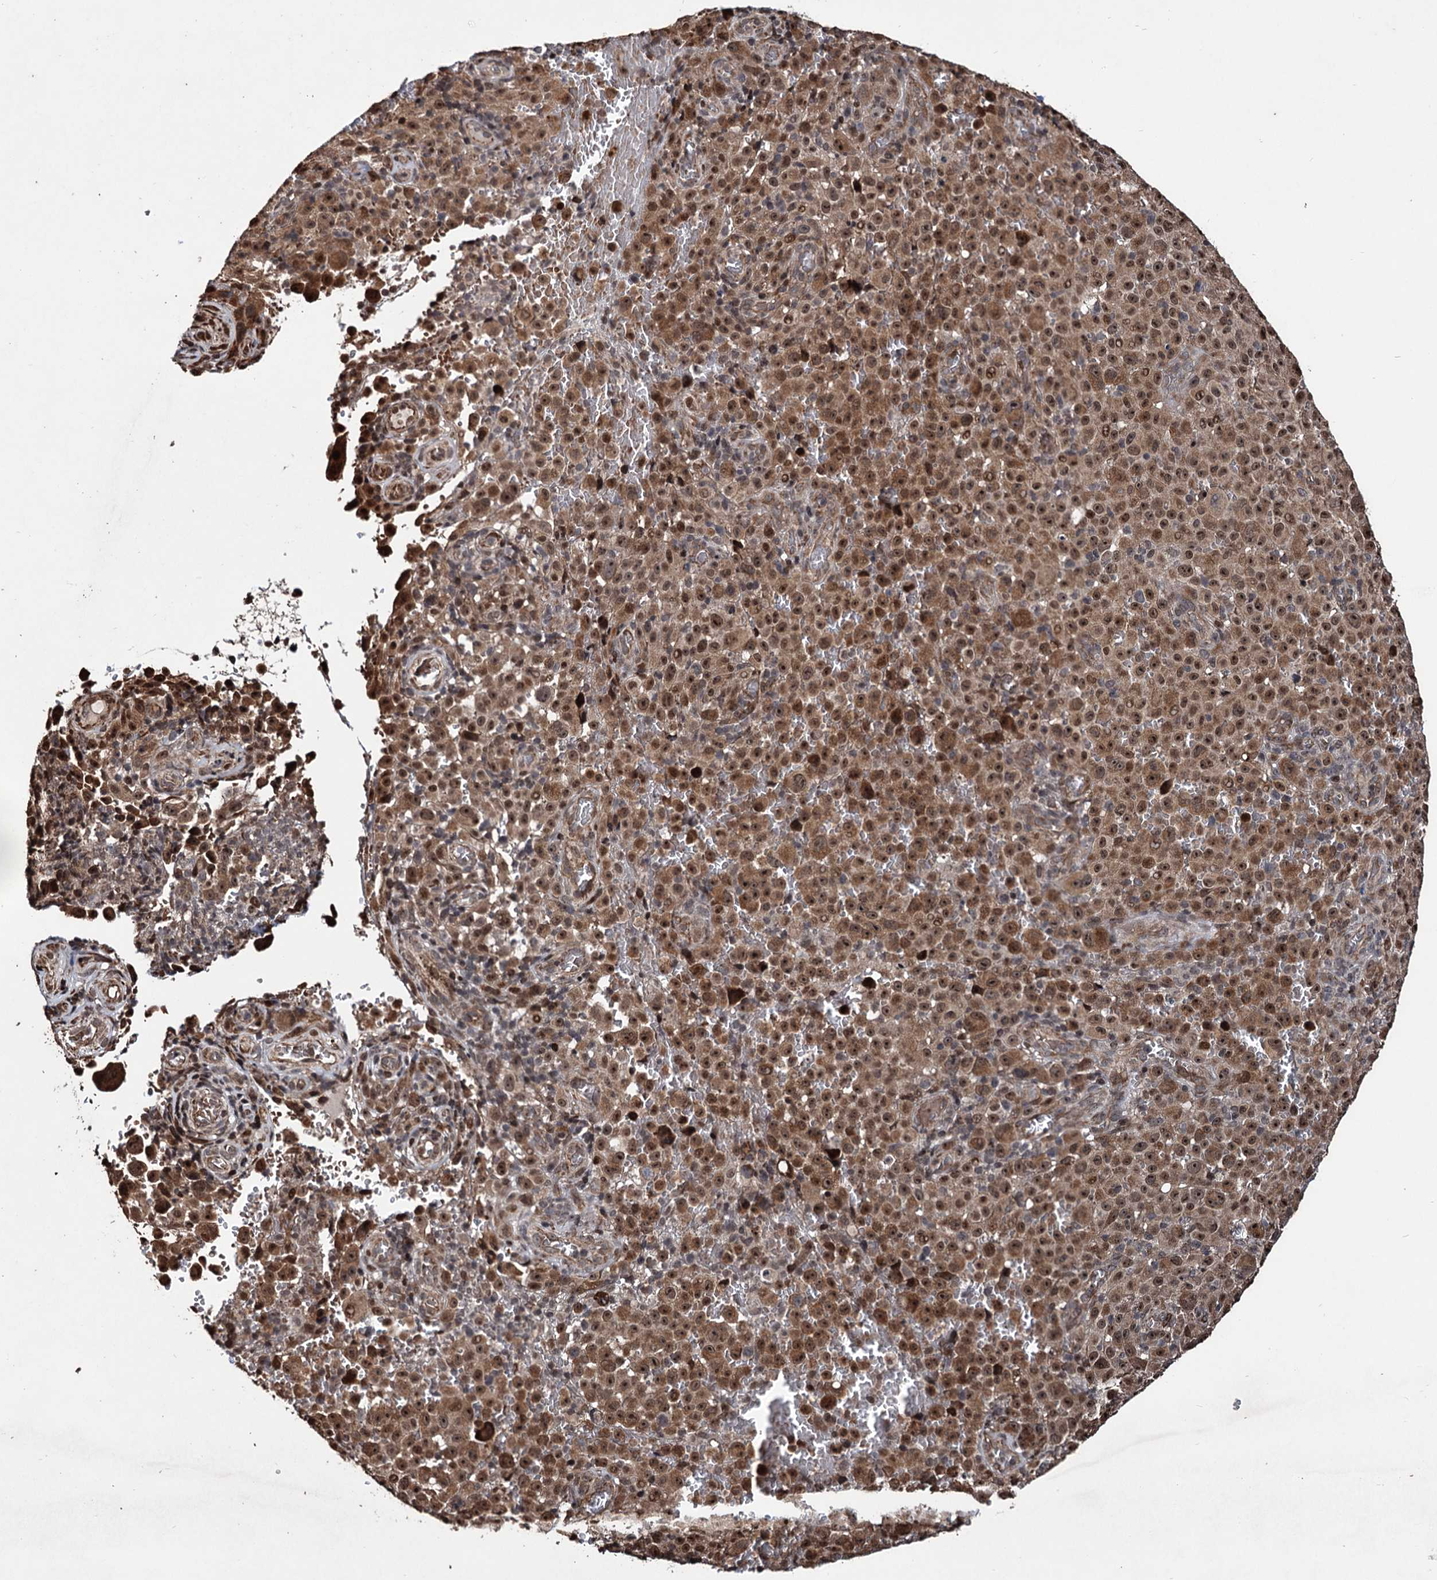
{"staining": {"intensity": "moderate", "quantity": ">75%", "location": "cytoplasmic/membranous,nuclear"}, "tissue": "melanoma", "cell_type": "Tumor cells", "image_type": "cancer", "snomed": [{"axis": "morphology", "description": "Malignant melanoma, NOS"}, {"axis": "topography", "description": "Skin"}], "caption": "Immunohistochemistry staining of malignant melanoma, which exhibits medium levels of moderate cytoplasmic/membranous and nuclear positivity in approximately >75% of tumor cells indicating moderate cytoplasmic/membranous and nuclear protein staining. The staining was performed using DAB (3,3'-diaminobenzidine) (brown) for protein detection and nuclei were counterstained in hematoxylin (blue).", "gene": "EYA4", "patient": {"sex": "female", "age": 82}}